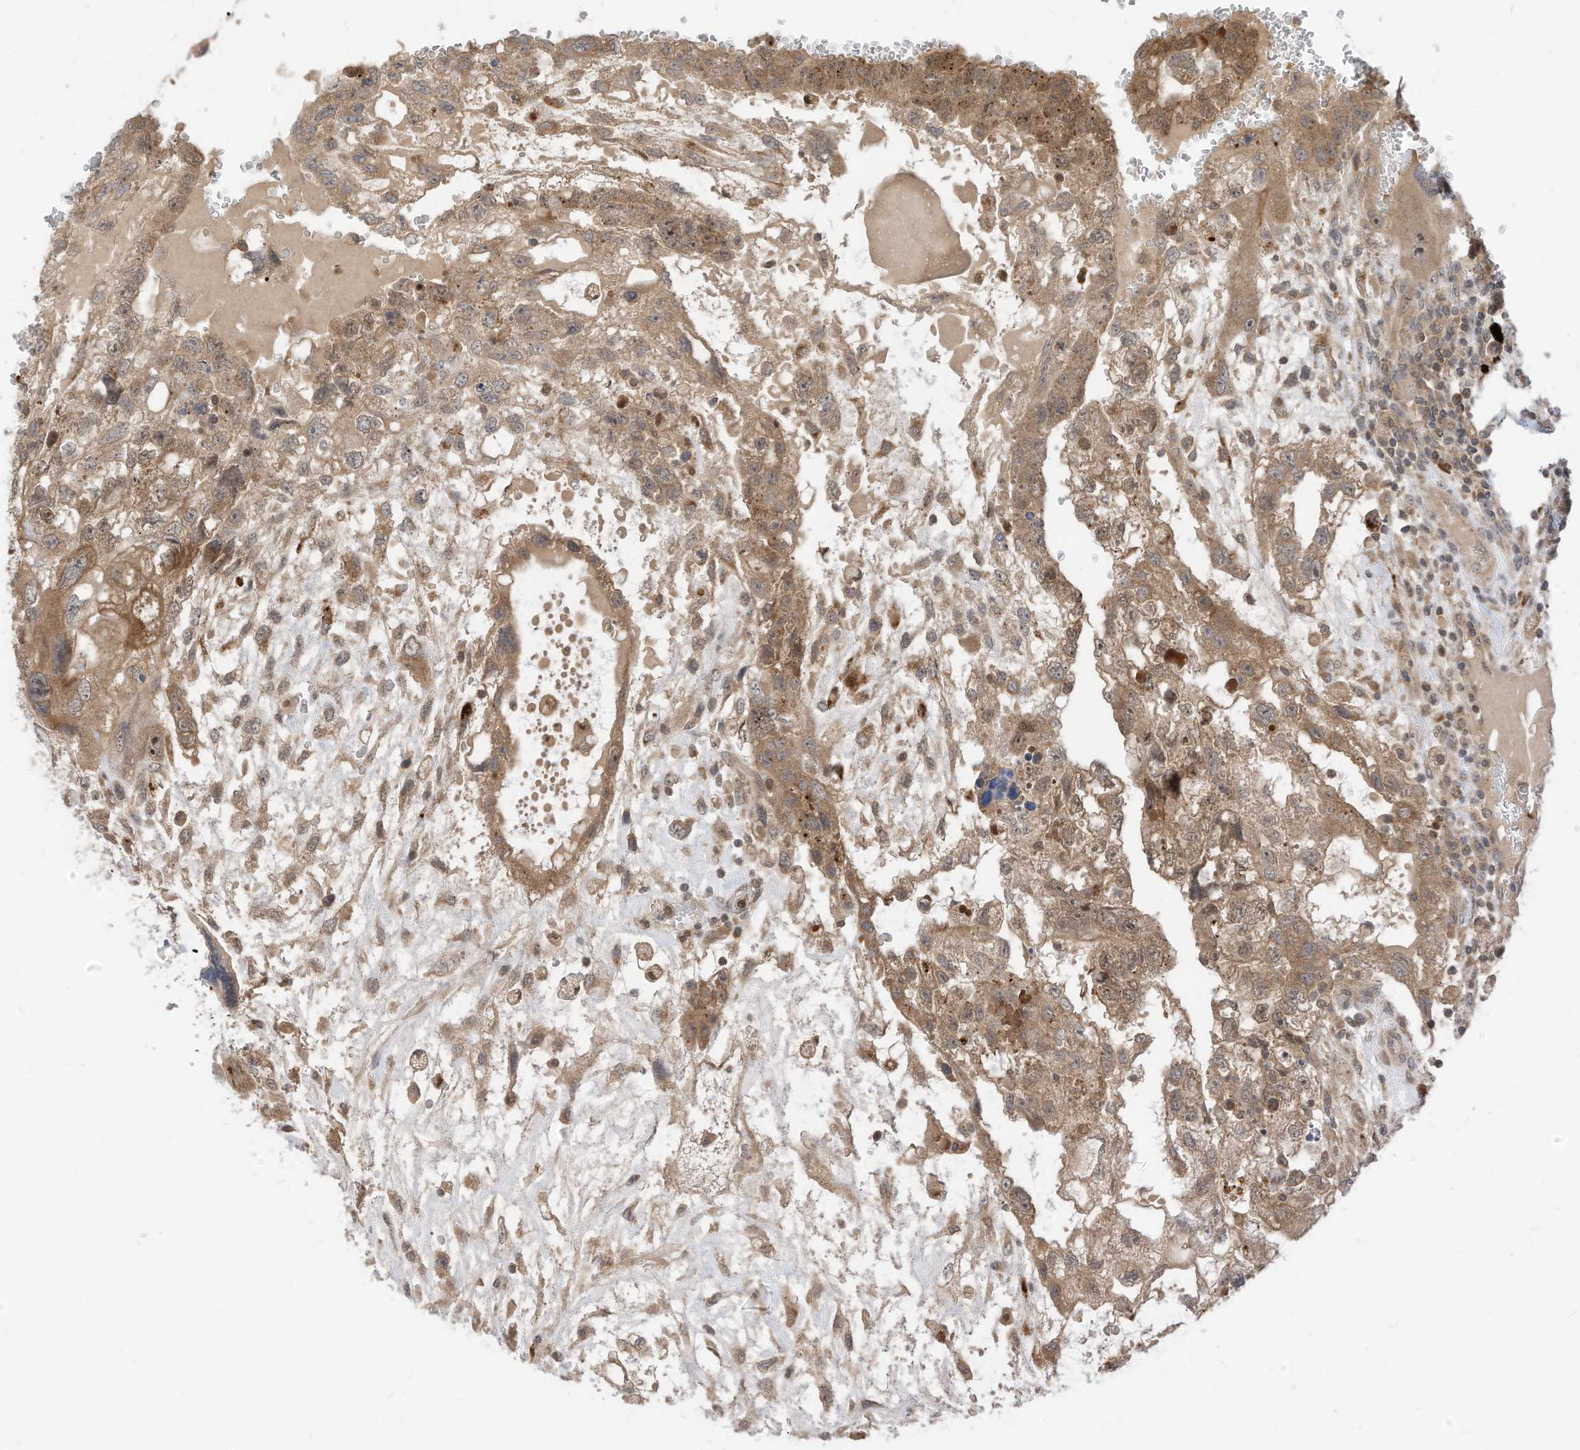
{"staining": {"intensity": "moderate", "quantity": ">75%", "location": "cytoplasmic/membranous"}, "tissue": "testis cancer", "cell_type": "Tumor cells", "image_type": "cancer", "snomed": [{"axis": "morphology", "description": "Carcinoma, Embryonal, NOS"}, {"axis": "topography", "description": "Testis"}], "caption": "Immunohistochemical staining of embryonal carcinoma (testis) exhibits medium levels of moderate cytoplasmic/membranous expression in approximately >75% of tumor cells.", "gene": "CNKSR1", "patient": {"sex": "male", "age": 36}}